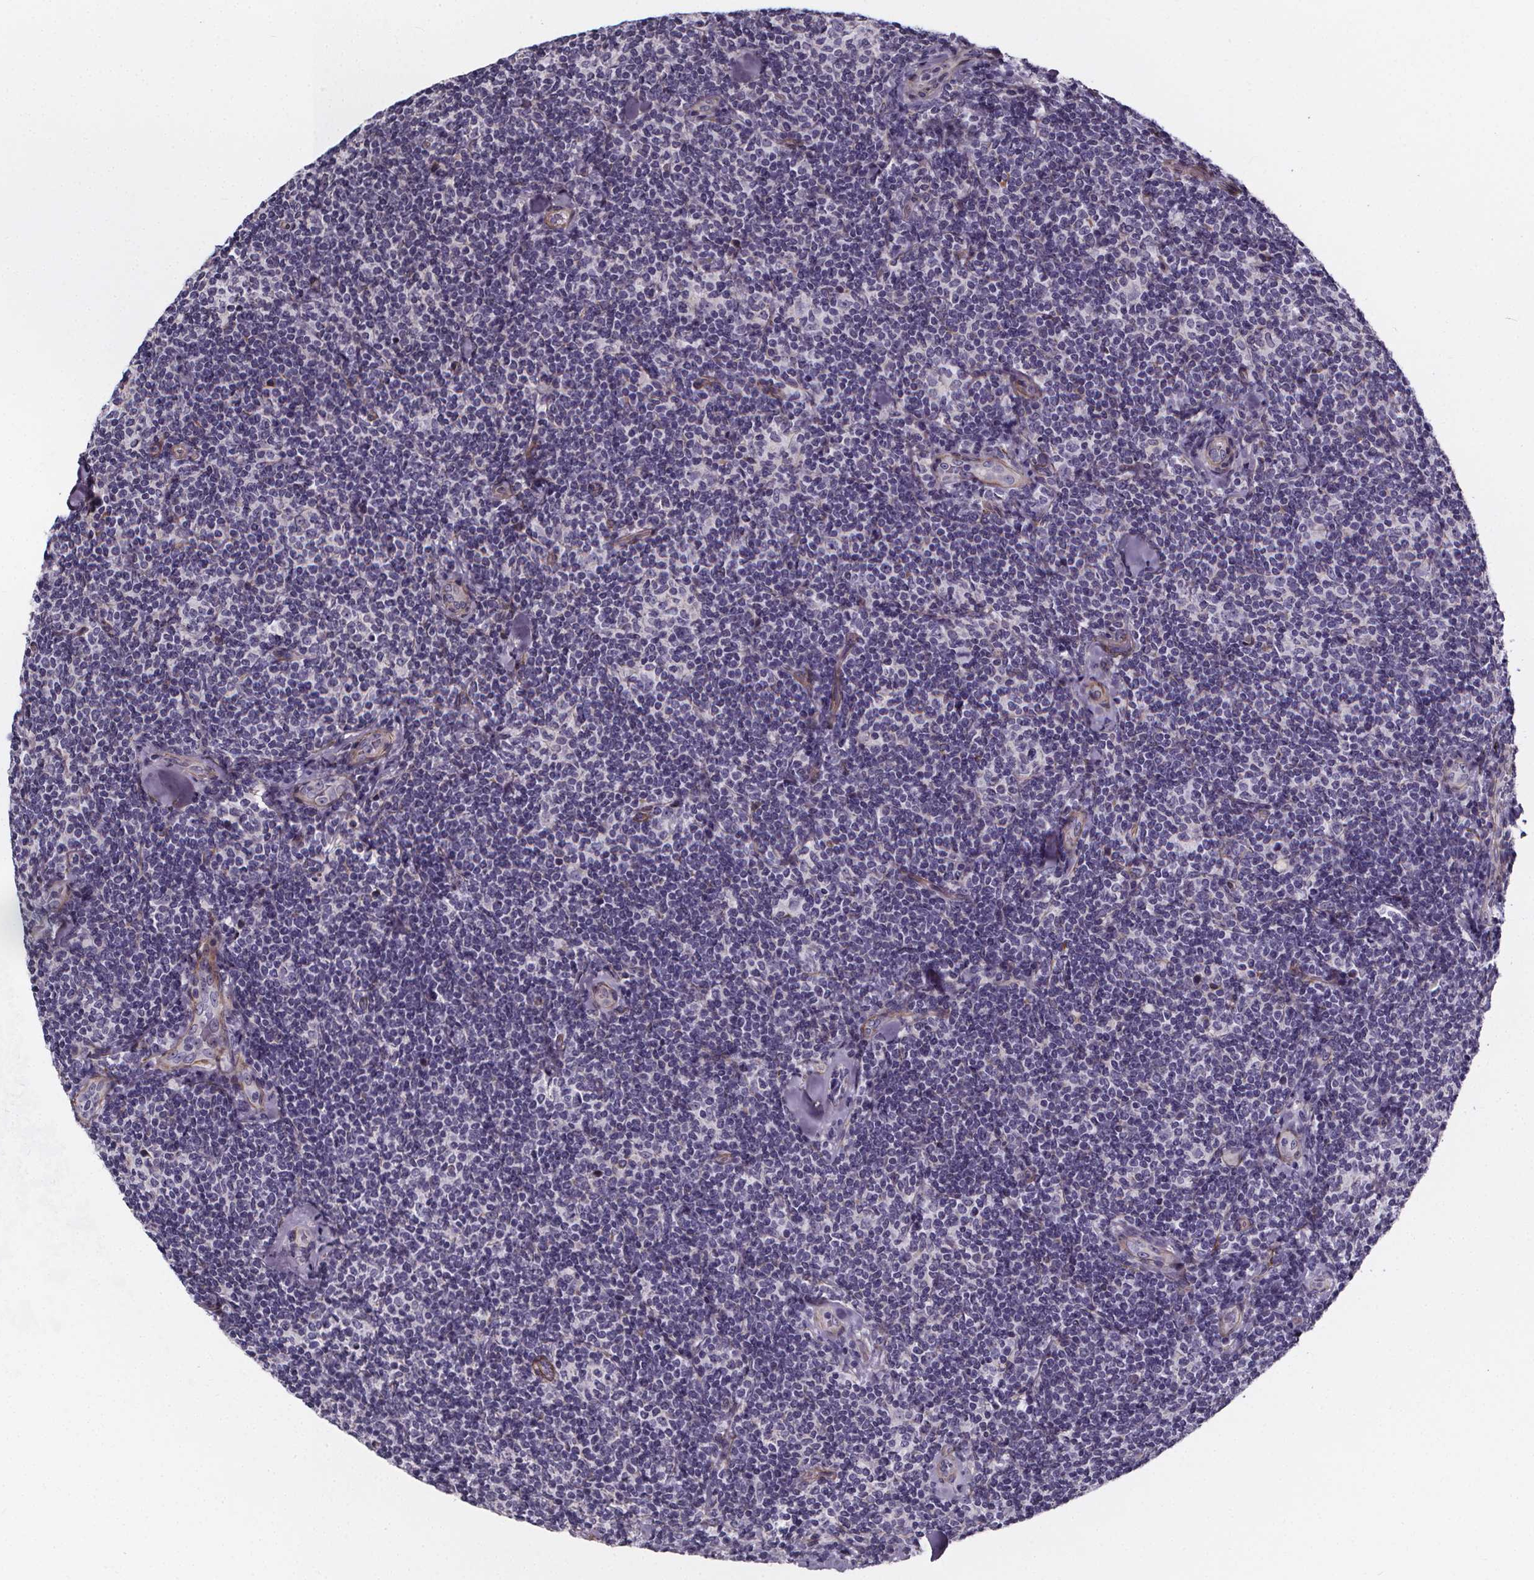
{"staining": {"intensity": "negative", "quantity": "none", "location": "none"}, "tissue": "lymphoma", "cell_type": "Tumor cells", "image_type": "cancer", "snomed": [{"axis": "morphology", "description": "Malignant lymphoma, non-Hodgkin's type, Low grade"}, {"axis": "topography", "description": "Lymph node"}], "caption": "Histopathology image shows no protein positivity in tumor cells of low-grade malignant lymphoma, non-Hodgkin's type tissue.", "gene": "AEBP1", "patient": {"sex": "female", "age": 56}}